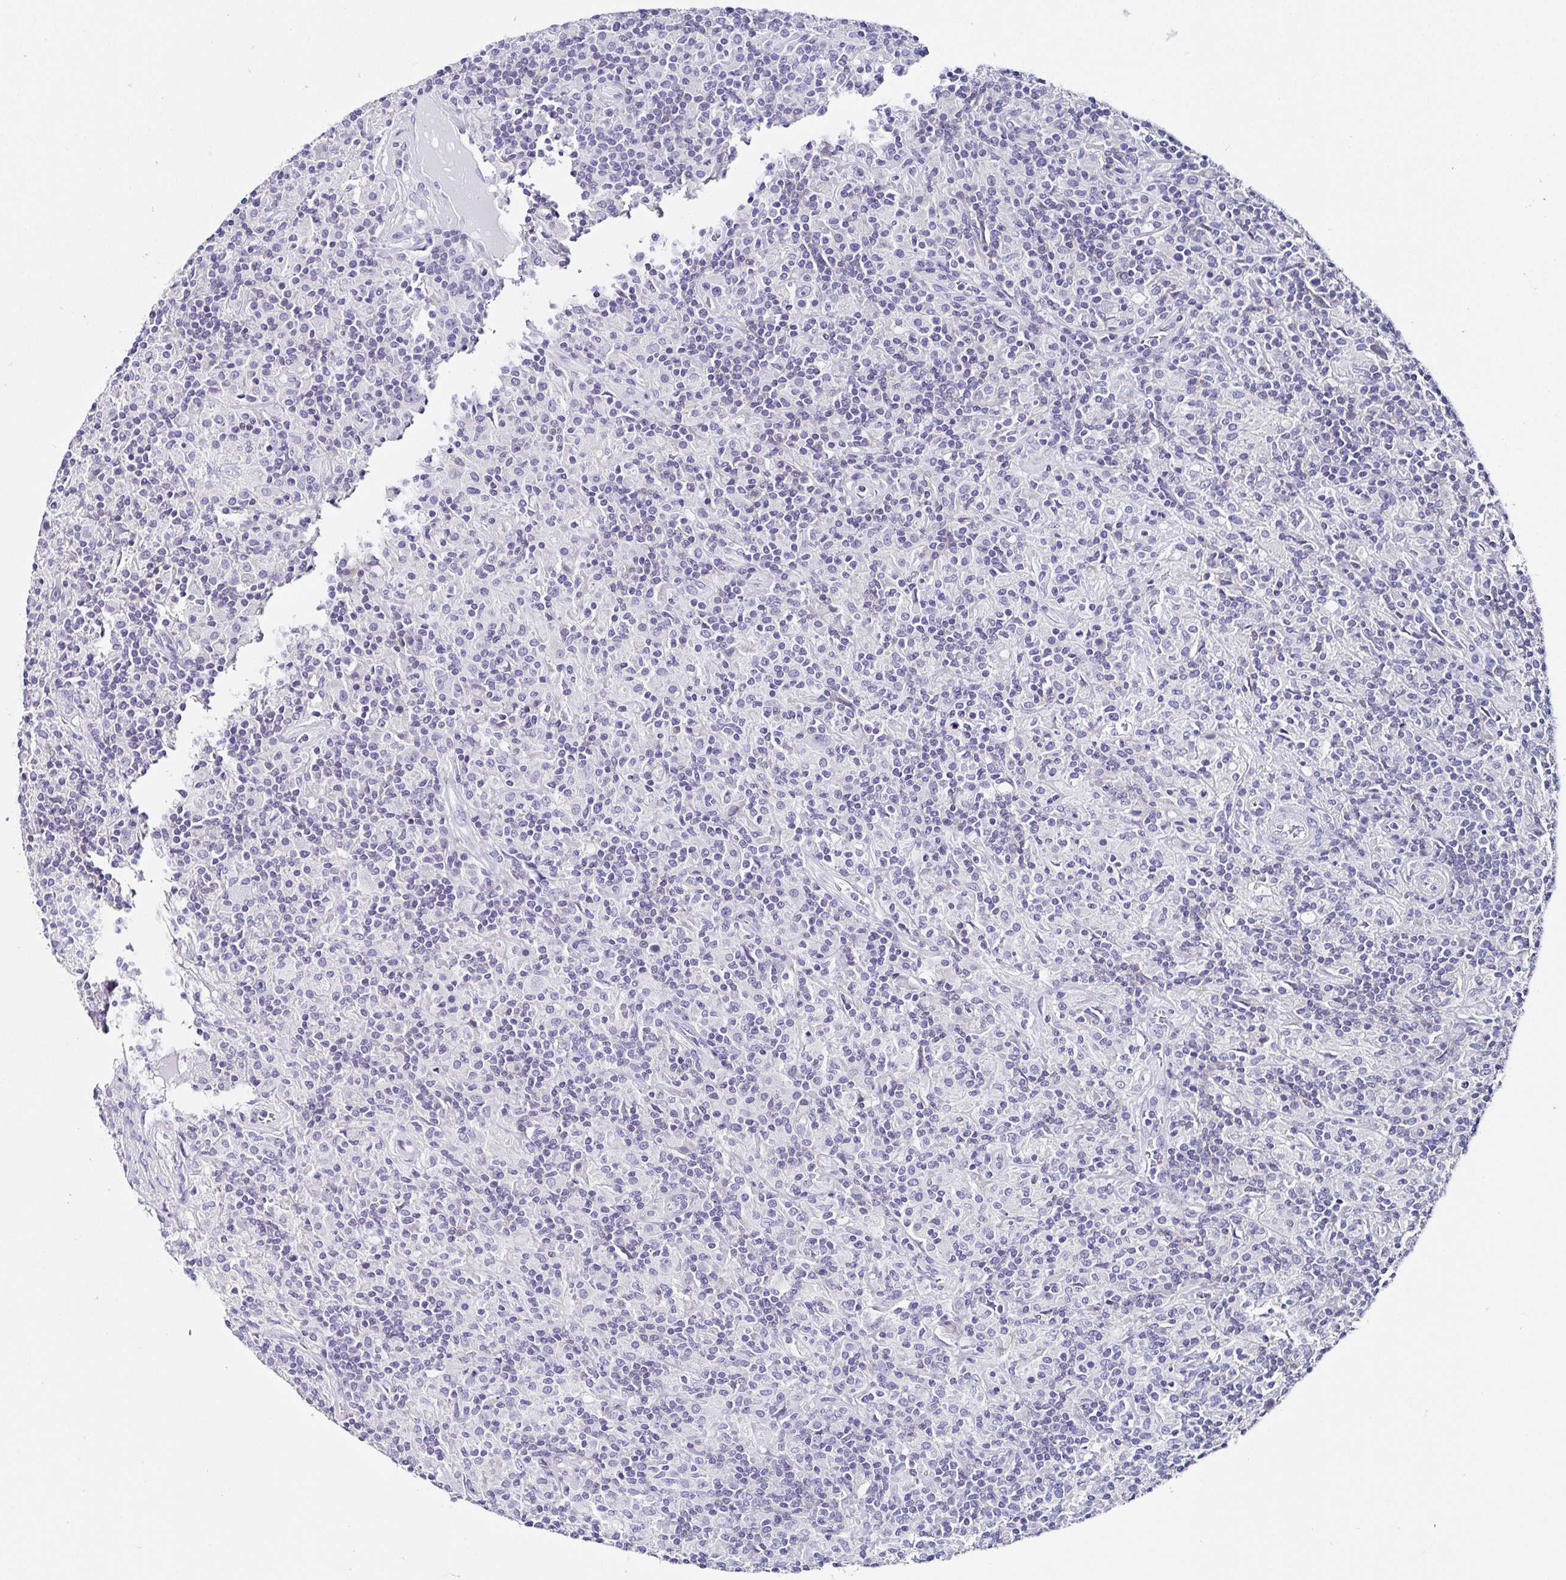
{"staining": {"intensity": "negative", "quantity": "none", "location": "none"}, "tissue": "lymphoma", "cell_type": "Tumor cells", "image_type": "cancer", "snomed": [{"axis": "morphology", "description": "Hodgkin's disease, NOS"}, {"axis": "topography", "description": "Lymph node"}], "caption": "Immunohistochemistry photomicrograph of neoplastic tissue: human Hodgkin's disease stained with DAB shows no significant protein positivity in tumor cells.", "gene": "UGT3A1", "patient": {"sex": "male", "age": 70}}